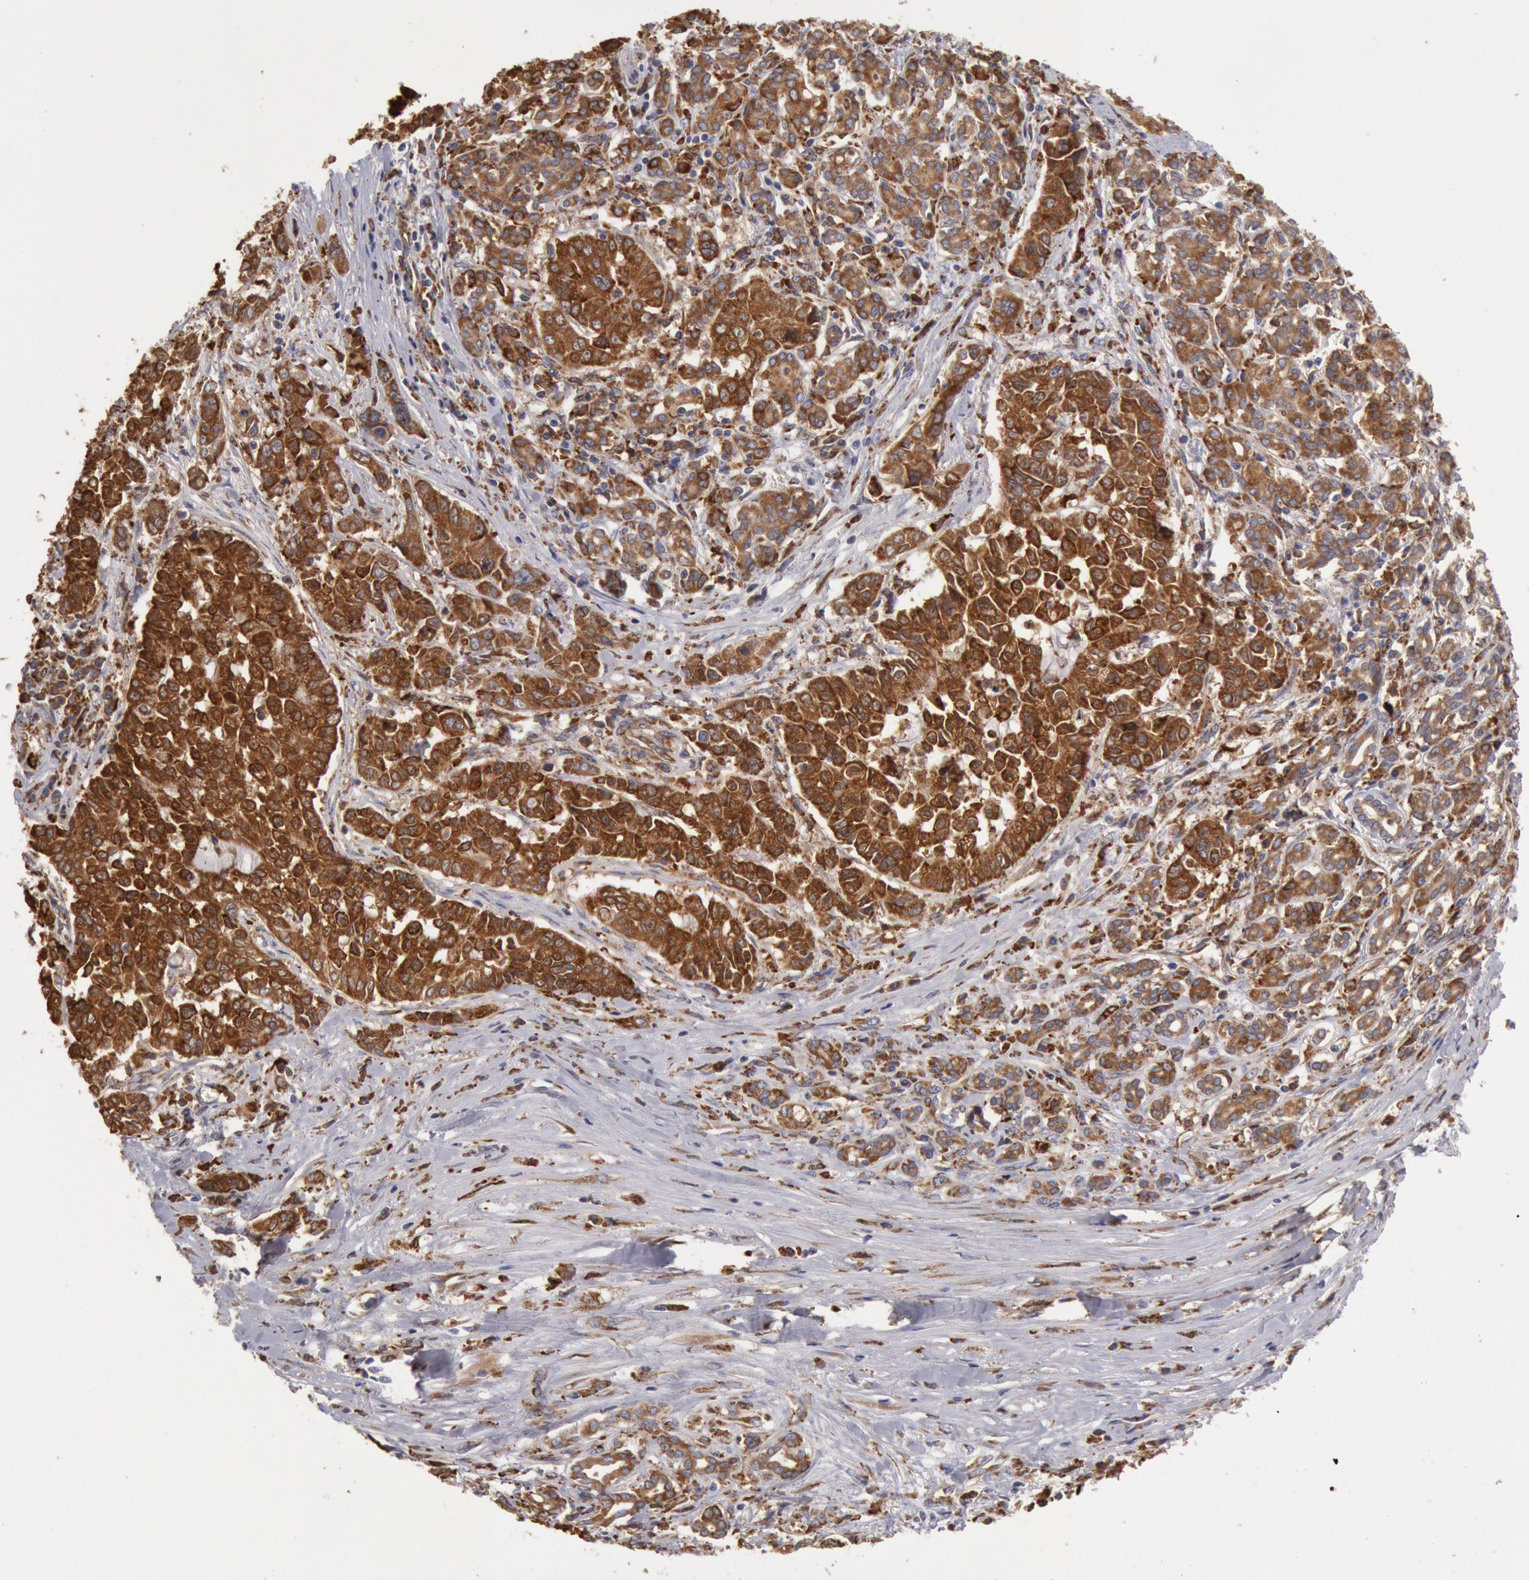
{"staining": {"intensity": "strong", "quantity": ">75%", "location": "cytoplasmic/membranous"}, "tissue": "pancreatic cancer", "cell_type": "Tumor cells", "image_type": "cancer", "snomed": [{"axis": "morphology", "description": "Adenocarcinoma, NOS"}, {"axis": "topography", "description": "Pancreas"}], "caption": "This is an image of immunohistochemistry (IHC) staining of pancreatic adenocarcinoma, which shows strong staining in the cytoplasmic/membranous of tumor cells.", "gene": "ERP44", "patient": {"sex": "female", "age": 52}}